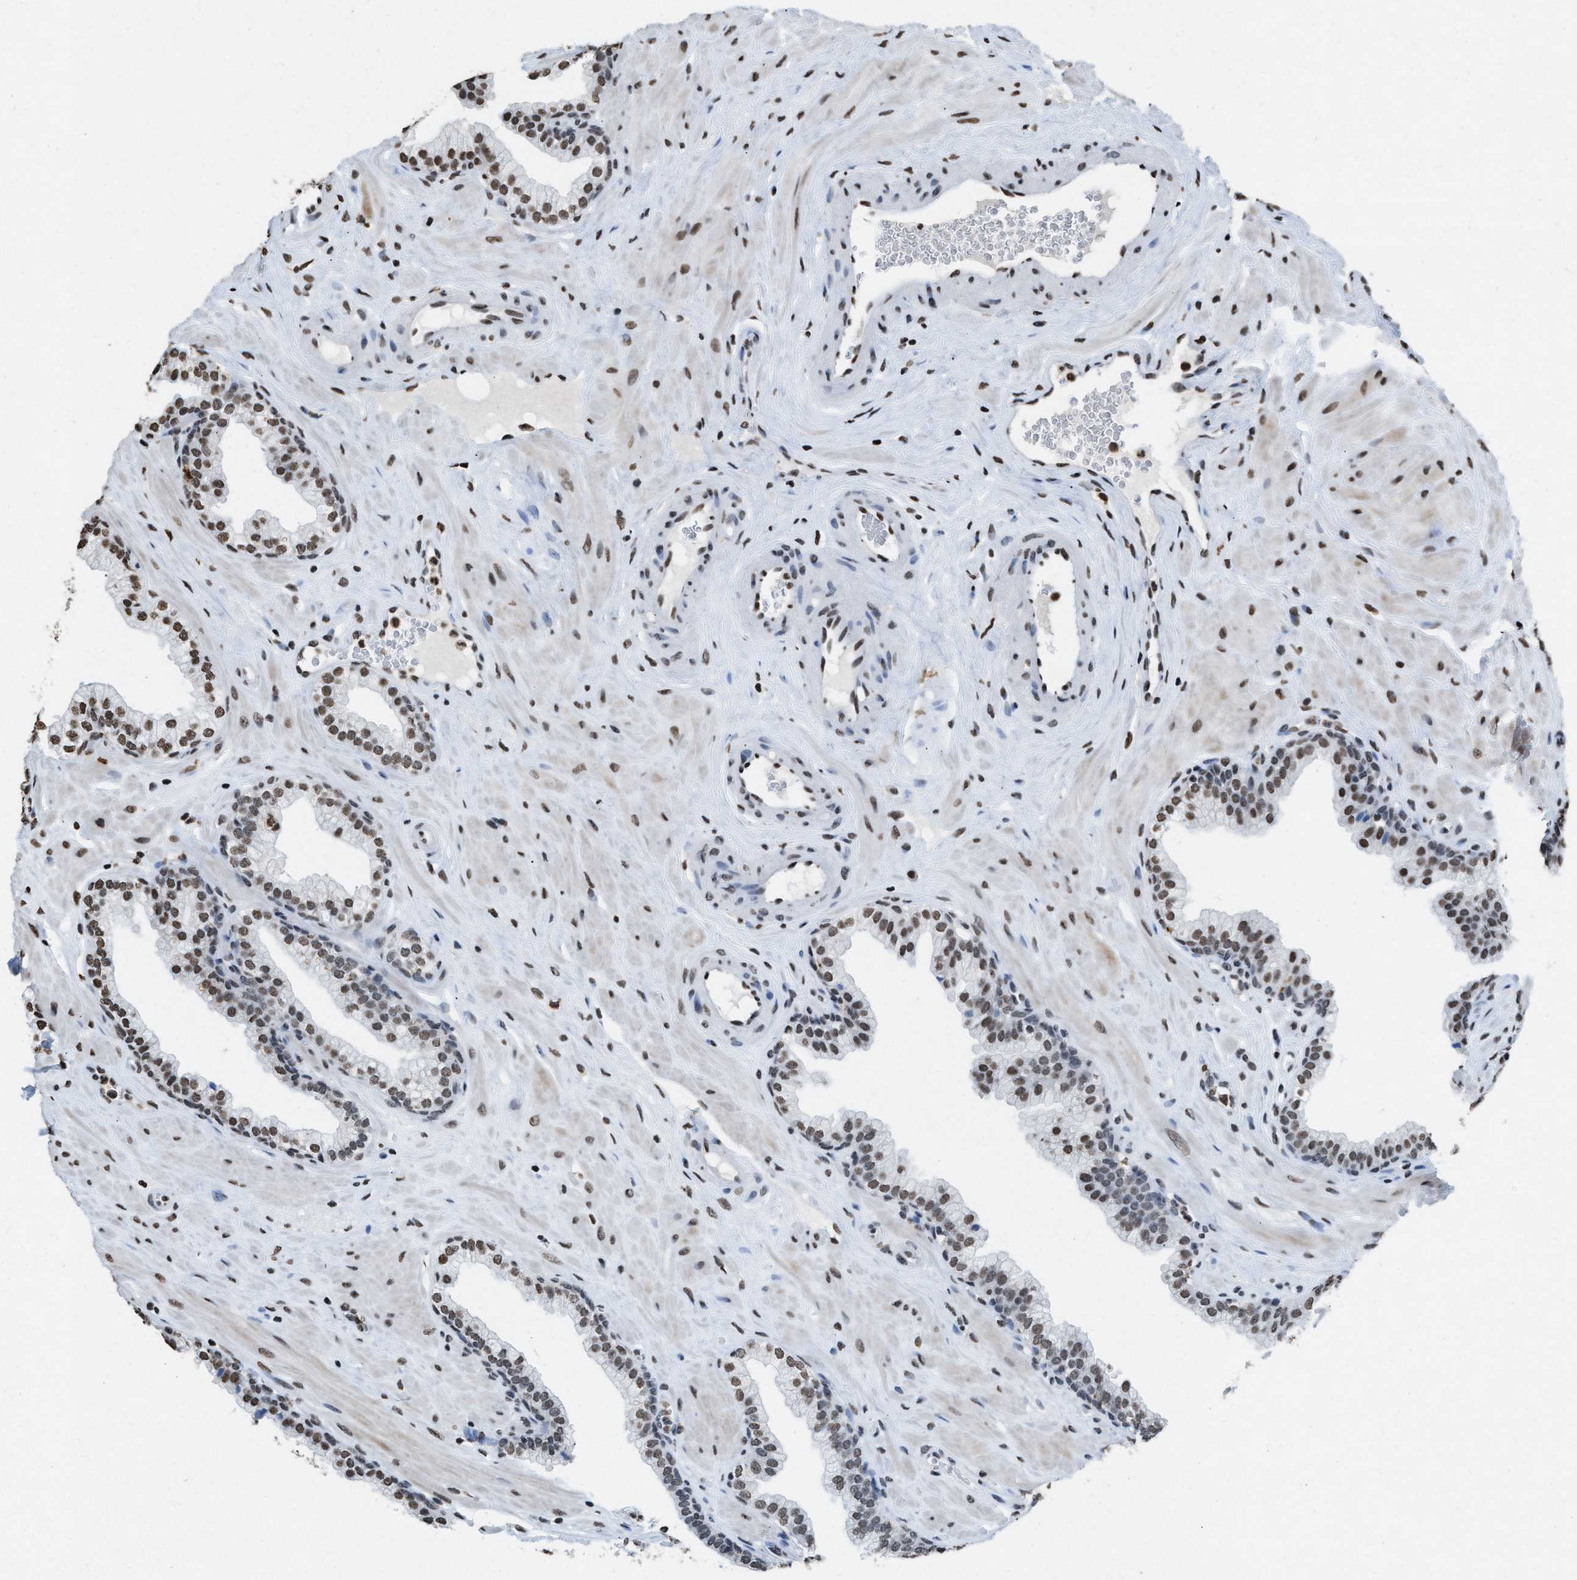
{"staining": {"intensity": "moderate", "quantity": ">75%", "location": "nuclear"}, "tissue": "prostate", "cell_type": "Glandular cells", "image_type": "normal", "snomed": [{"axis": "morphology", "description": "Normal tissue, NOS"}, {"axis": "morphology", "description": "Urothelial carcinoma, Low grade"}, {"axis": "topography", "description": "Urinary bladder"}, {"axis": "topography", "description": "Prostate"}], "caption": "Moderate nuclear expression for a protein is seen in about >75% of glandular cells of normal prostate using immunohistochemistry (IHC).", "gene": "NUP88", "patient": {"sex": "male", "age": 60}}